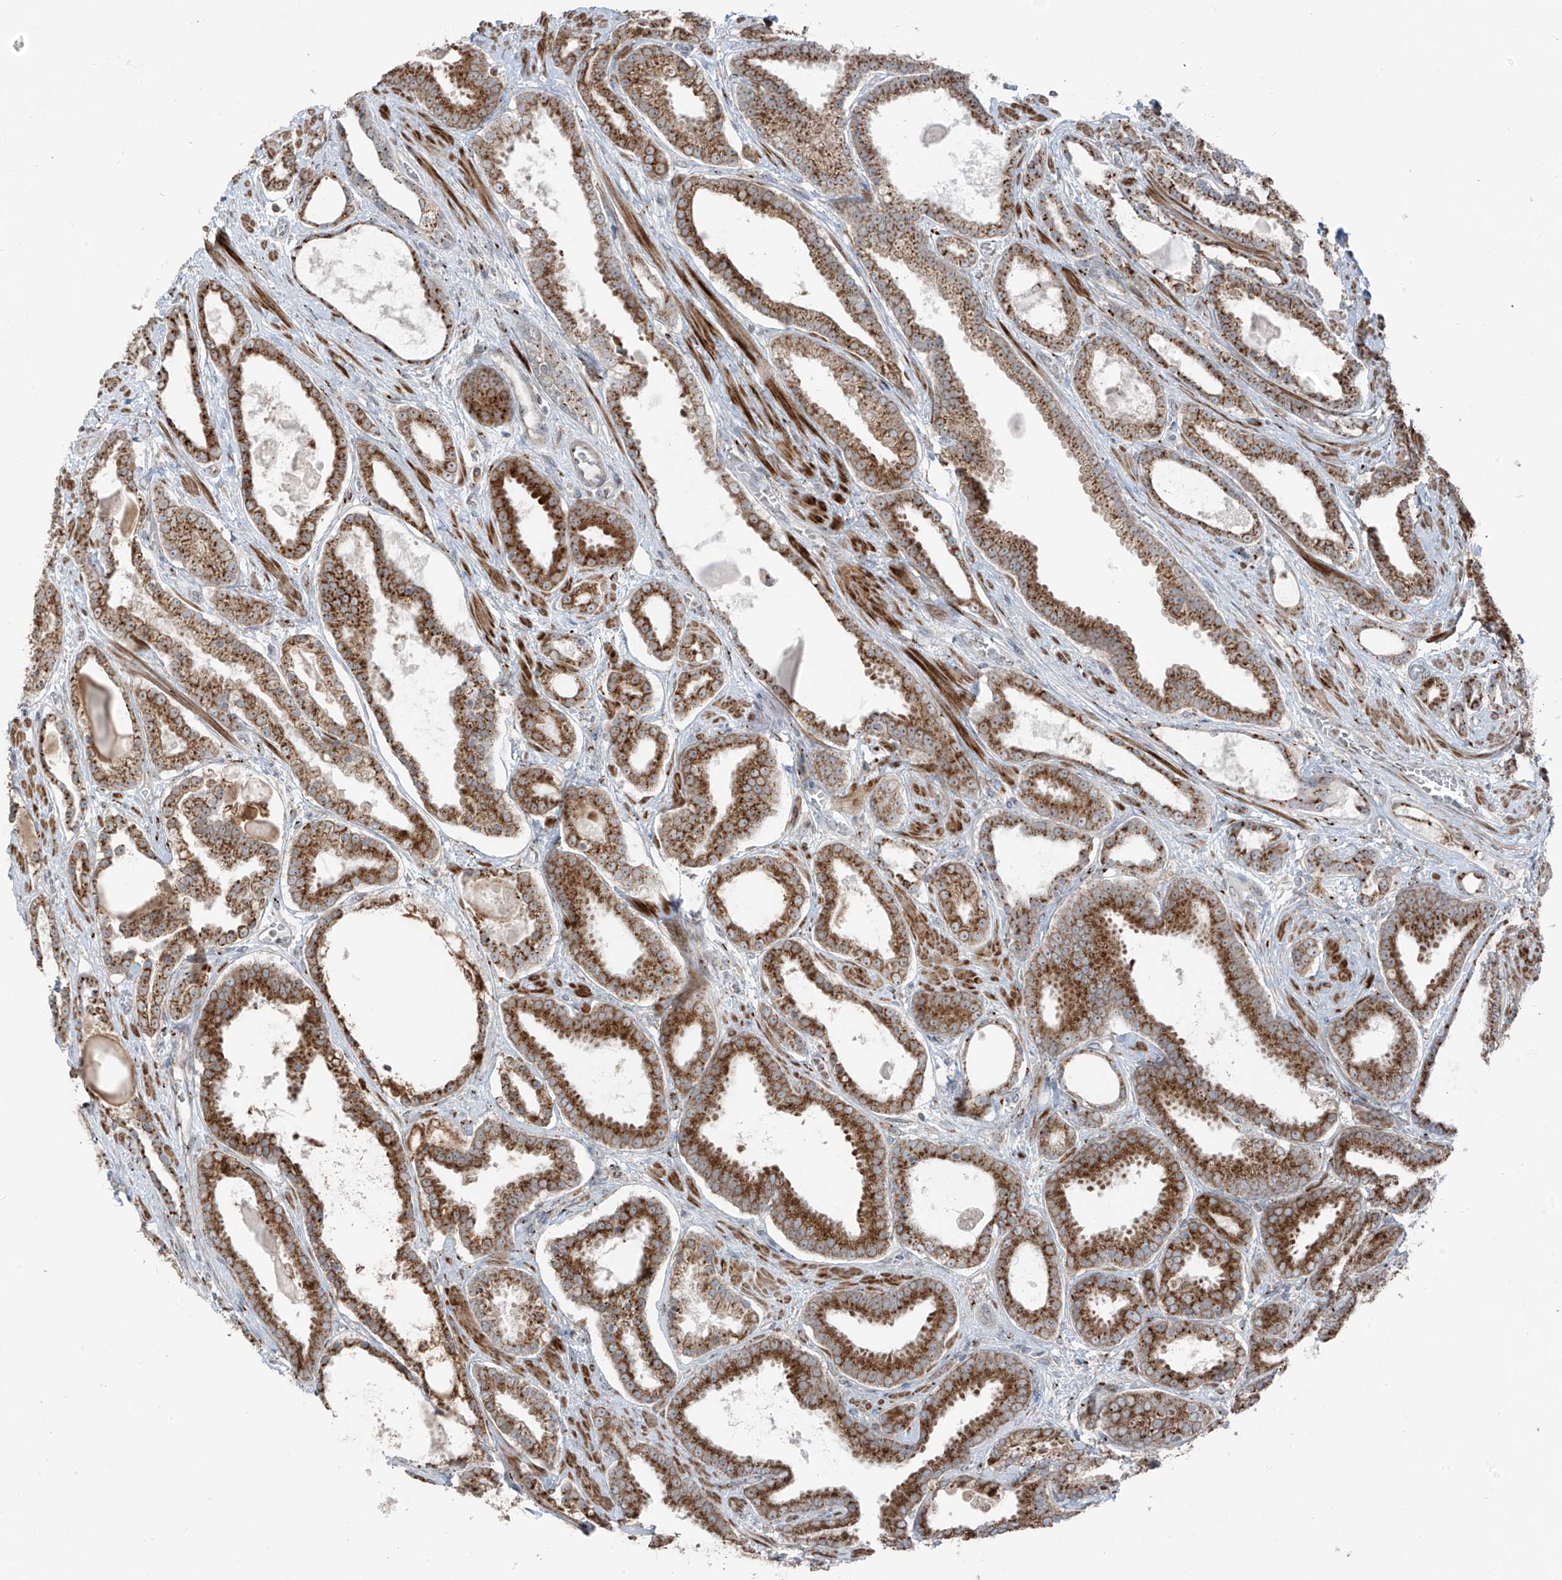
{"staining": {"intensity": "strong", "quantity": ">75%", "location": "cytoplasmic/membranous"}, "tissue": "prostate cancer", "cell_type": "Tumor cells", "image_type": "cancer", "snomed": [{"axis": "morphology", "description": "Adenocarcinoma, High grade"}, {"axis": "topography", "description": "Prostate"}], "caption": "A histopathology image showing strong cytoplasmic/membranous expression in approximately >75% of tumor cells in prostate cancer, as visualized by brown immunohistochemical staining.", "gene": "ERLEC1", "patient": {"sex": "male", "age": 60}}